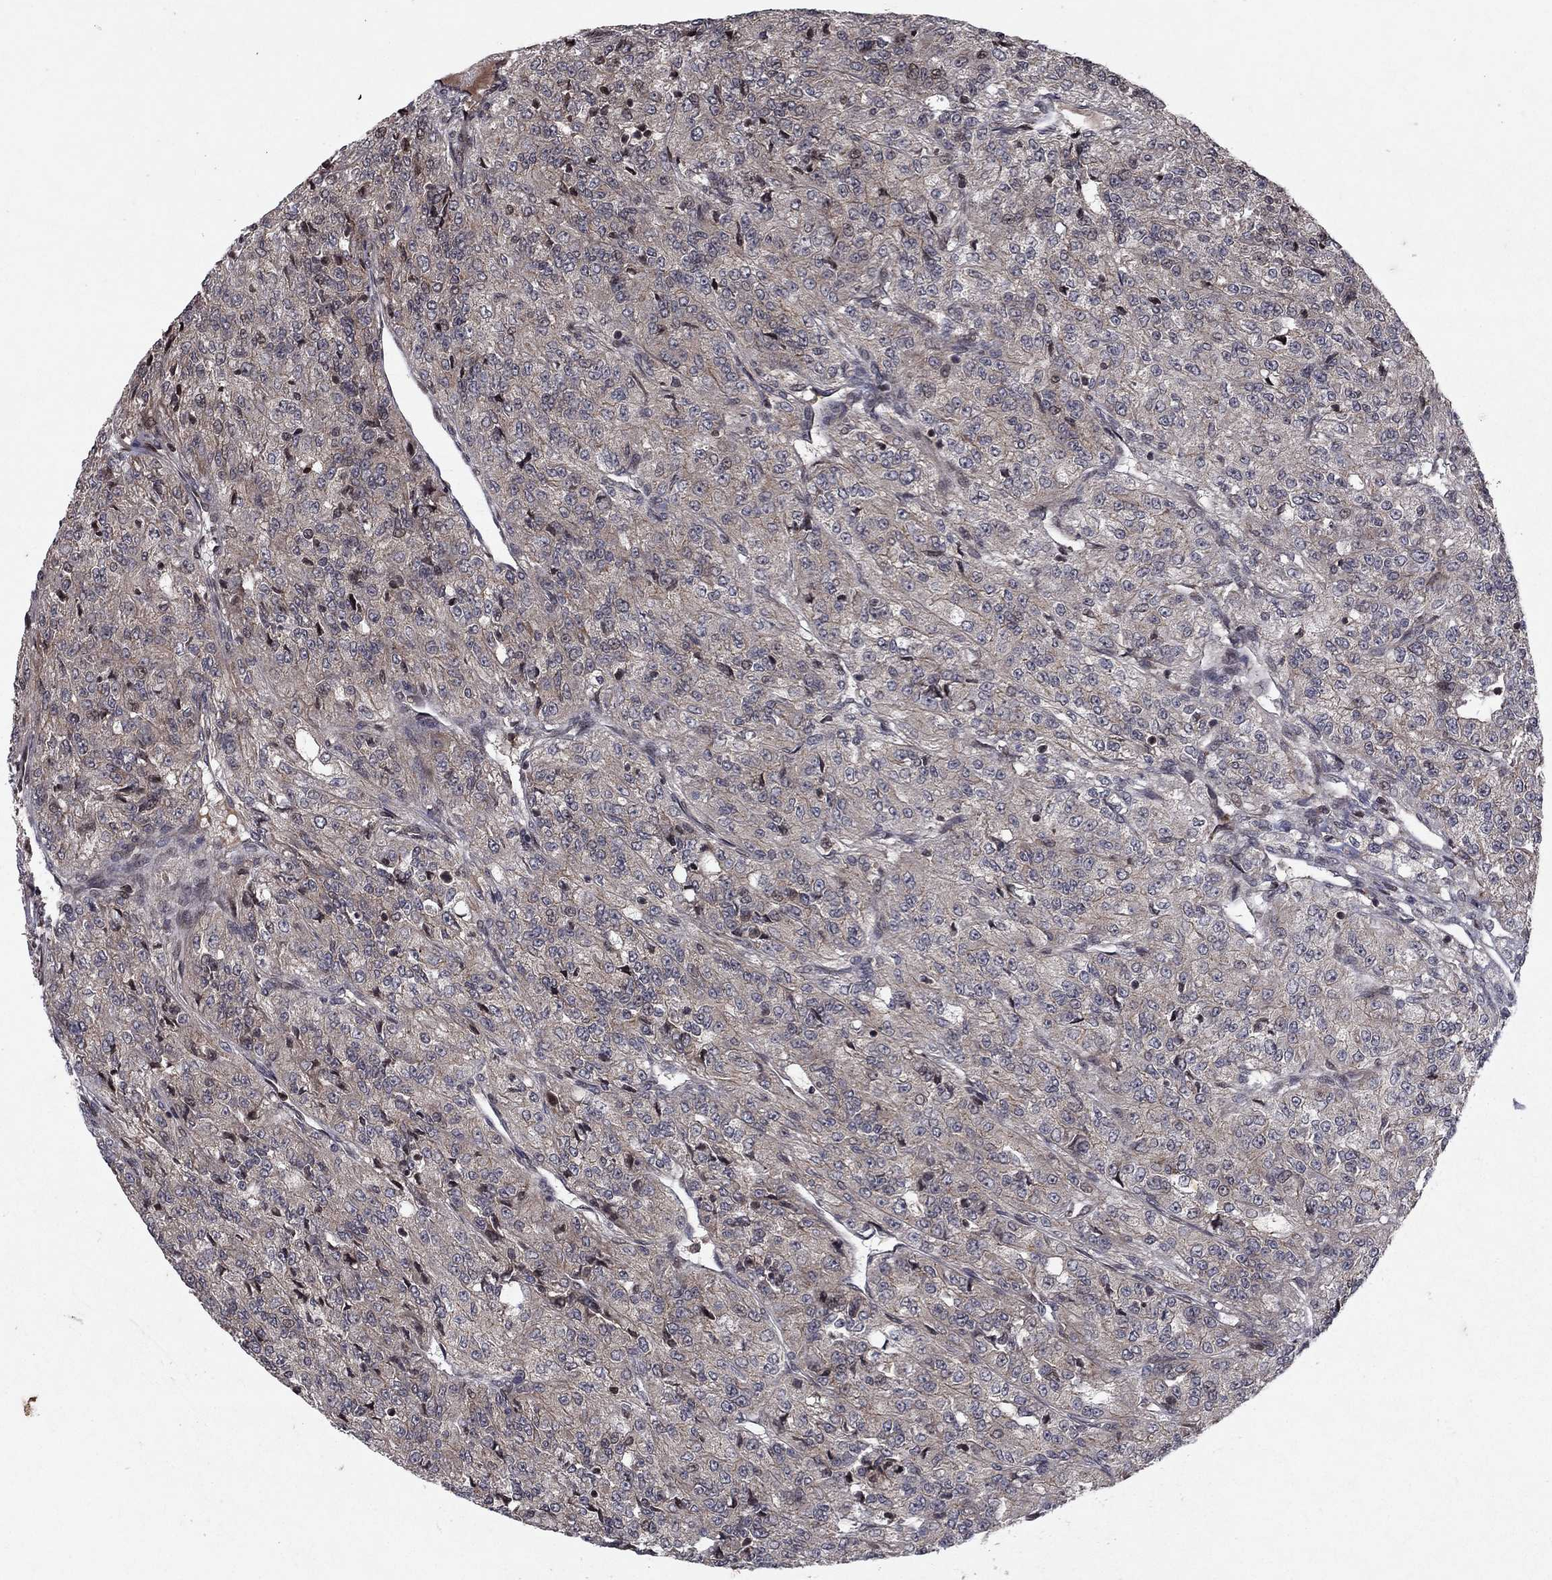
{"staining": {"intensity": "negative", "quantity": "none", "location": "none"}, "tissue": "renal cancer", "cell_type": "Tumor cells", "image_type": "cancer", "snomed": [{"axis": "morphology", "description": "Adenocarcinoma, NOS"}, {"axis": "topography", "description": "Kidney"}], "caption": "Adenocarcinoma (renal) stained for a protein using IHC exhibits no positivity tumor cells.", "gene": "SORBS1", "patient": {"sex": "female", "age": 63}}